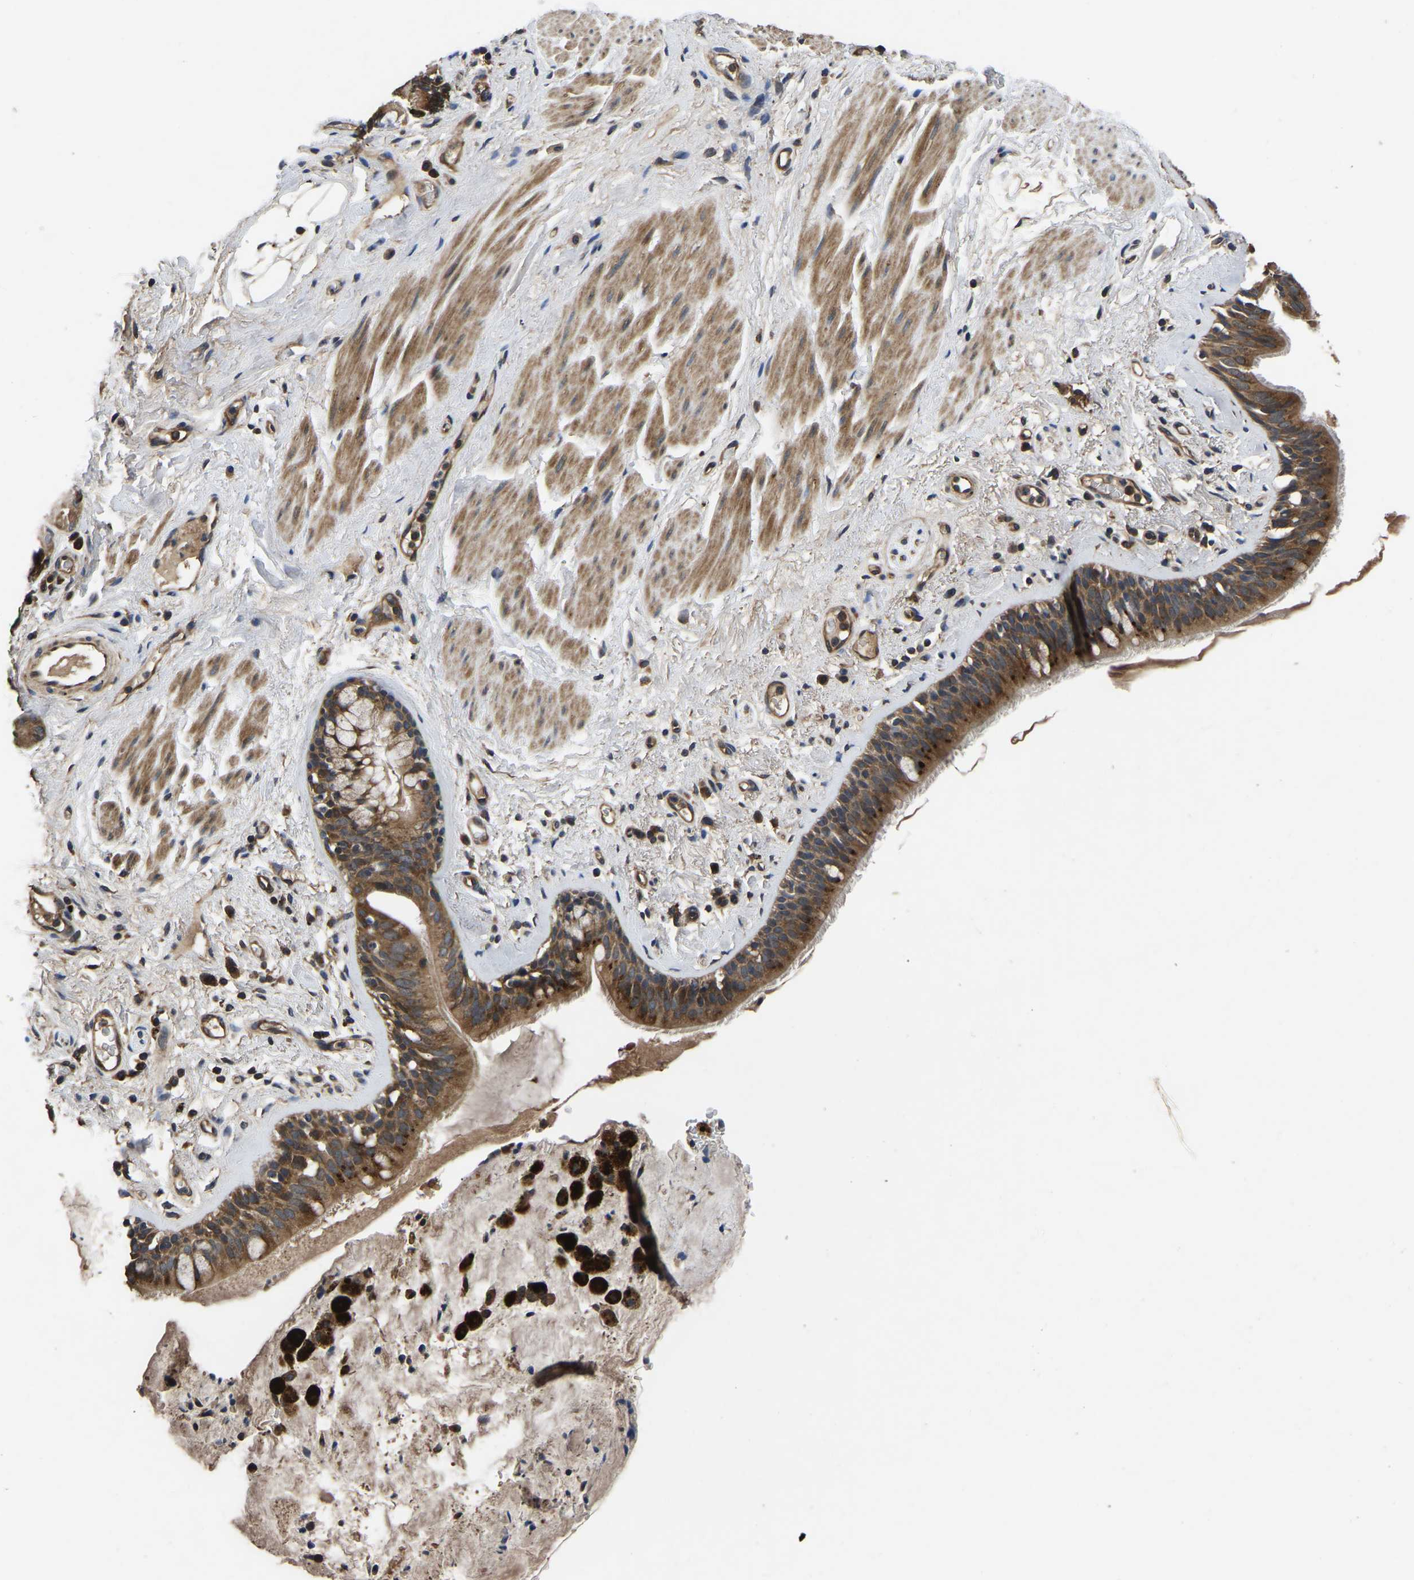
{"staining": {"intensity": "moderate", "quantity": ">75%", "location": "cytoplasmic/membranous"}, "tissue": "bronchus", "cell_type": "Respiratory epithelial cells", "image_type": "normal", "snomed": [{"axis": "morphology", "description": "Normal tissue, NOS"}, {"axis": "topography", "description": "Cartilage tissue"}], "caption": "An image of human bronchus stained for a protein demonstrates moderate cytoplasmic/membranous brown staining in respiratory epithelial cells. The staining is performed using DAB brown chromogen to label protein expression. The nuclei are counter-stained blue using hematoxylin.", "gene": "CRYZL1", "patient": {"sex": "female", "age": 63}}